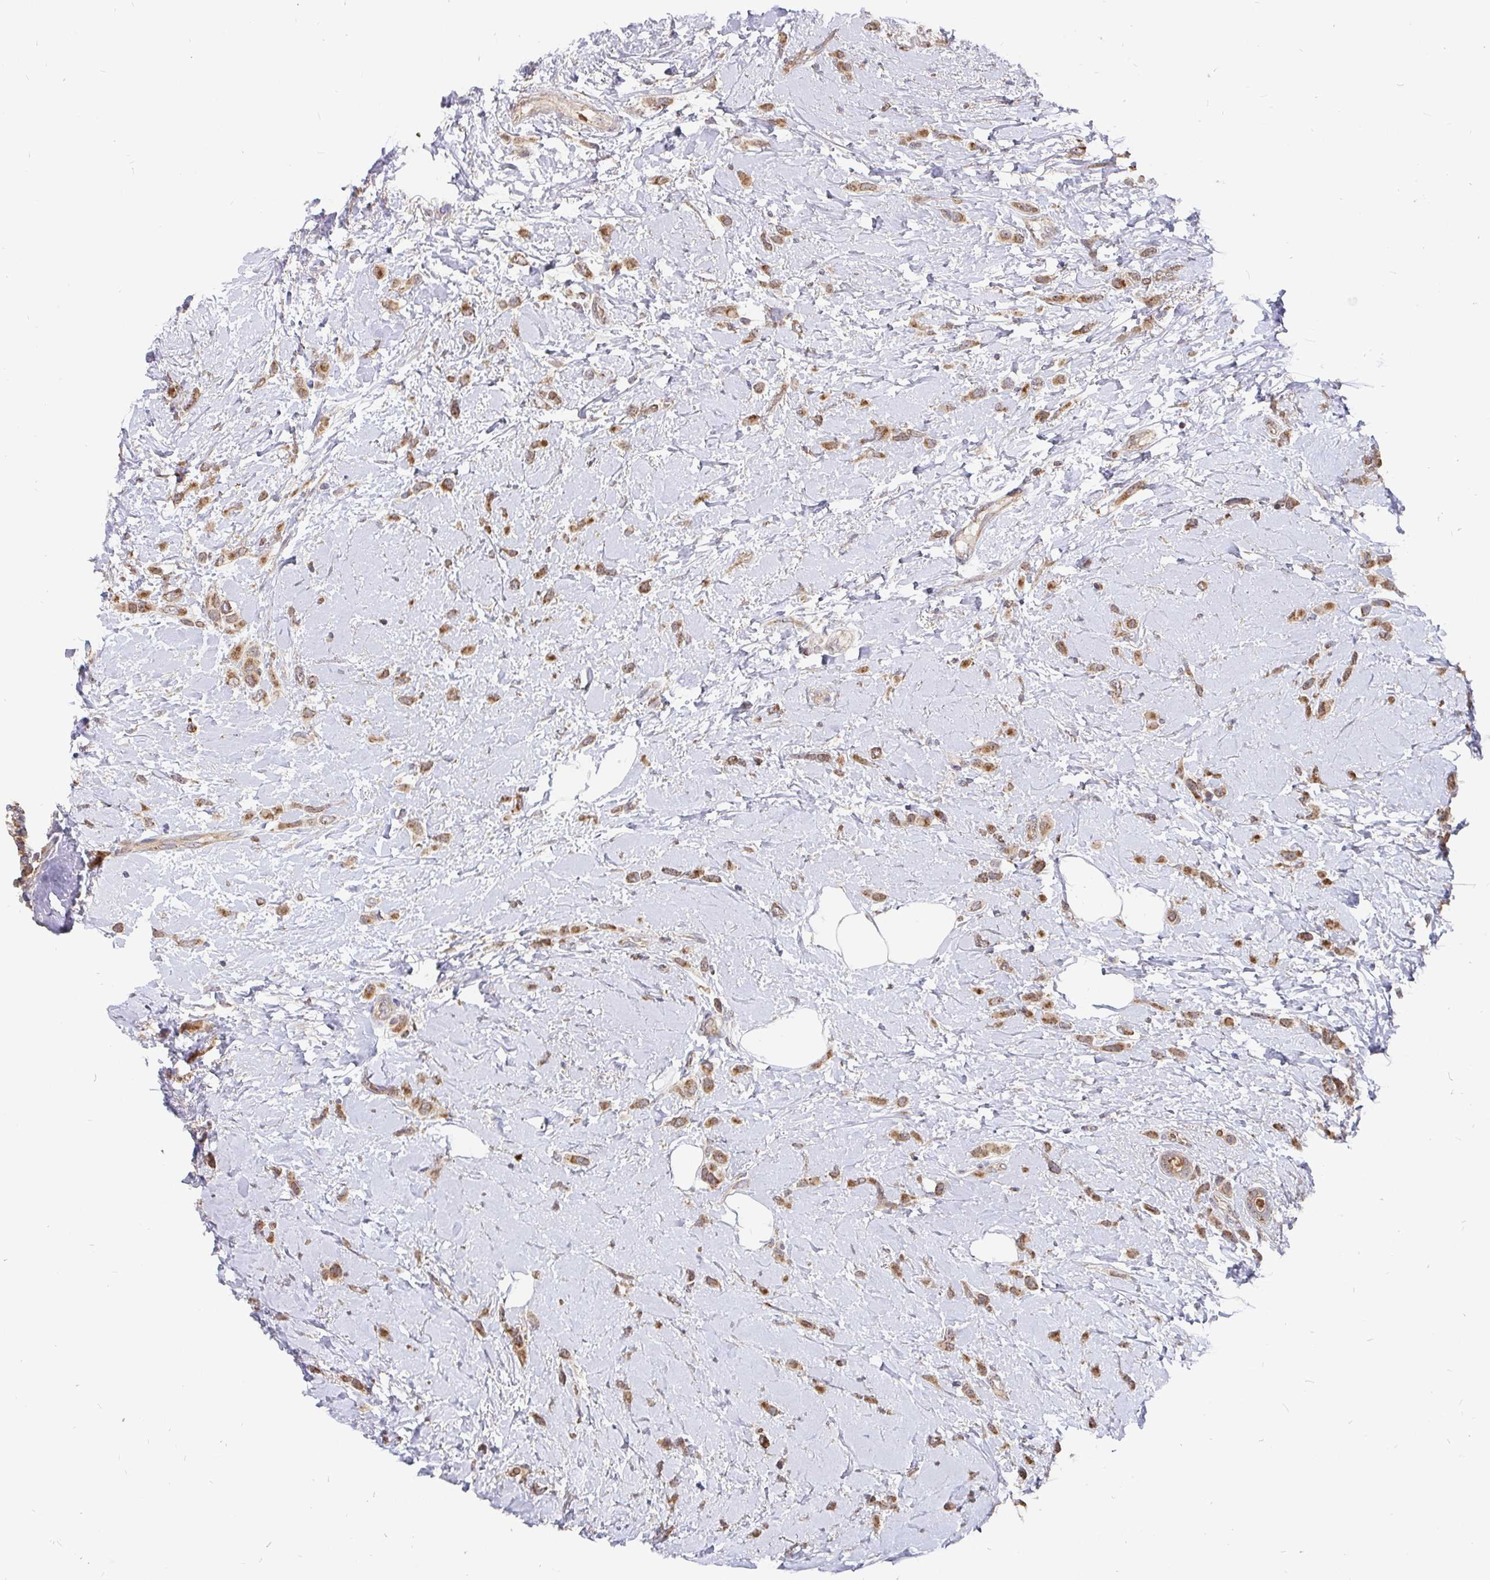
{"staining": {"intensity": "moderate", "quantity": ">75%", "location": "cytoplasmic/membranous"}, "tissue": "breast cancer", "cell_type": "Tumor cells", "image_type": "cancer", "snomed": [{"axis": "morphology", "description": "Lobular carcinoma"}, {"axis": "topography", "description": "Breast"}], "caption": "Immunohistochemical staining of human breast cancer displays medium levels of moderate cytoplasmic/membranous expression in about >75% of tumor cells.", "gene": "PDF", "patient": {"sex": "female", "age": 66}}